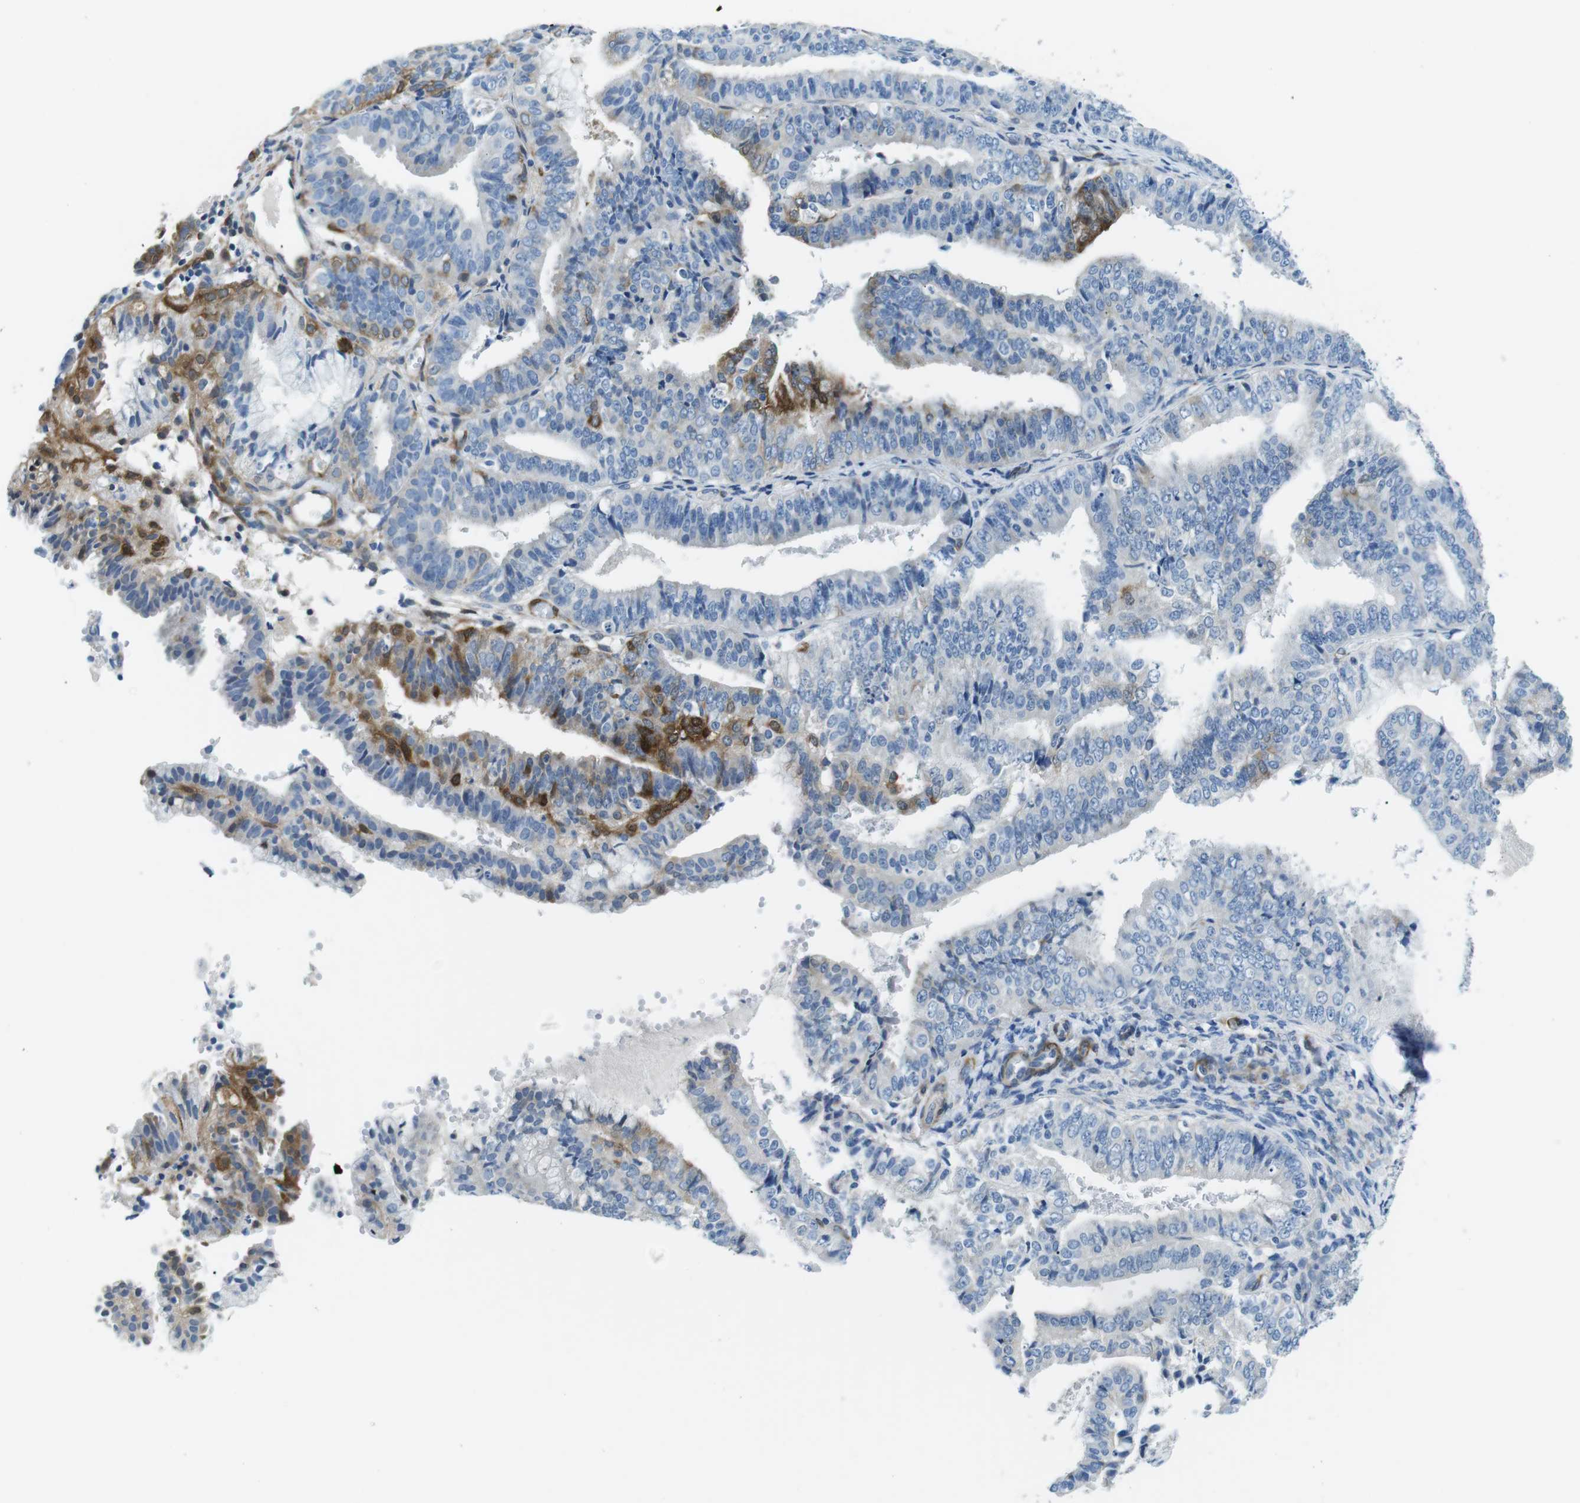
{"staining": {"intensity": "moderate", "quantity": "<25%", "location": "cytoplasmic/membranous"}, "tissue": "endometrial cancer", "cell_type": "Tumor cells", "image_type": "cancer", "snomed": [{"axis": "morphology", "description": "Adenocarcinoma, NOS"}, {"axis": "topography", "description": "Endometrium"}], "caption": "A histopathology image showing moderate cytoplasmic/membranous positivity in about <25% of tumor cells in endometrial cancer (adenocarcinoma), as visualized by brown immunohistochemical staining.", "gene": "PHLDA1", "patient": {"sex": "female", "age": 63}}